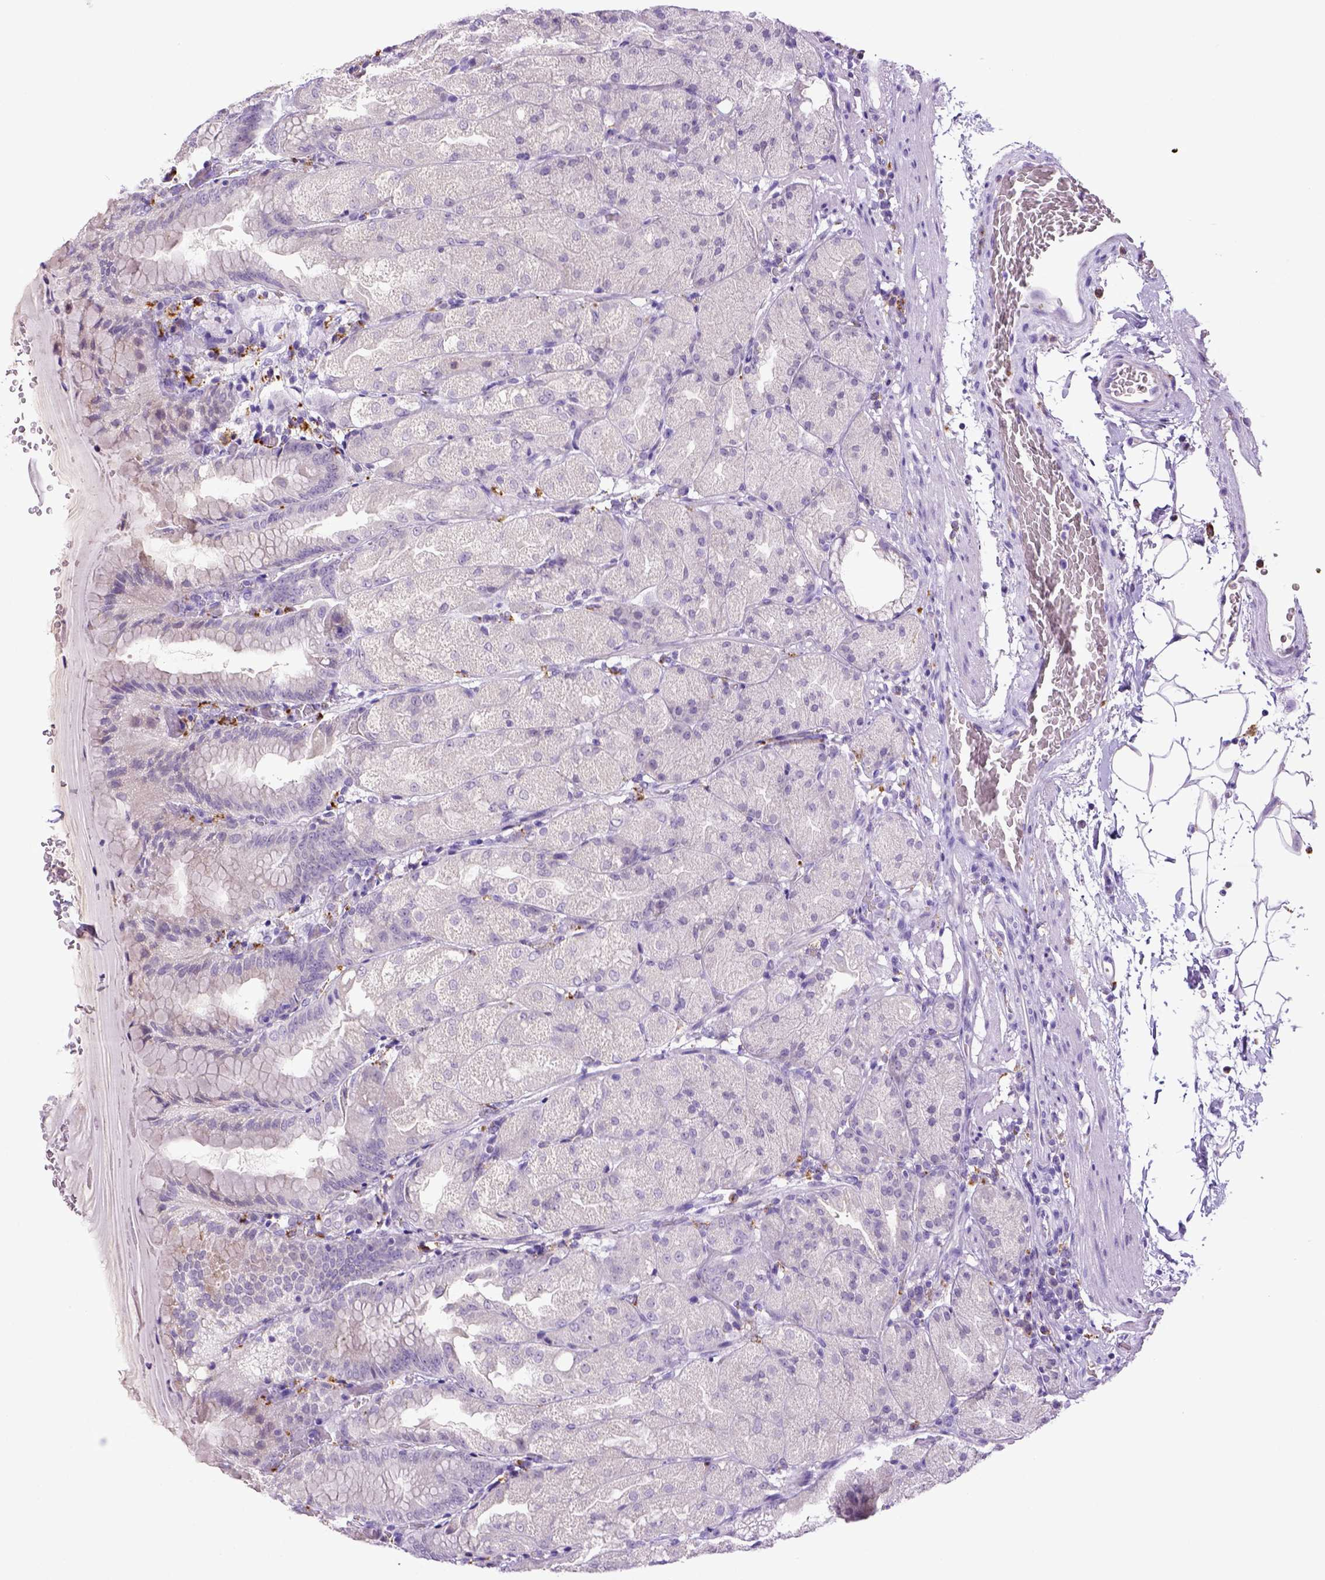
{"staining": {"intensity": "negative", "quantity": "none", "location": "none"}, "tissue": "stomach", "cell_type": "Glandular cells", "image_type": "normal", "snomed": [{"axis": "morphology", "description": "Normal tissue, NOS"}, {"axis": "topography", "description": "Stomach, upper"}, {"axis": "topography", "description": "Stomach"}, {"axis": "topography", "description": "Stomach, lower"}], "caption": "This is an immunohistochemistry image of unremarkable stomach. There is no staining in glandular cells.", "gene": "CD68", "patient": {"sex": "male", "age": 62}}